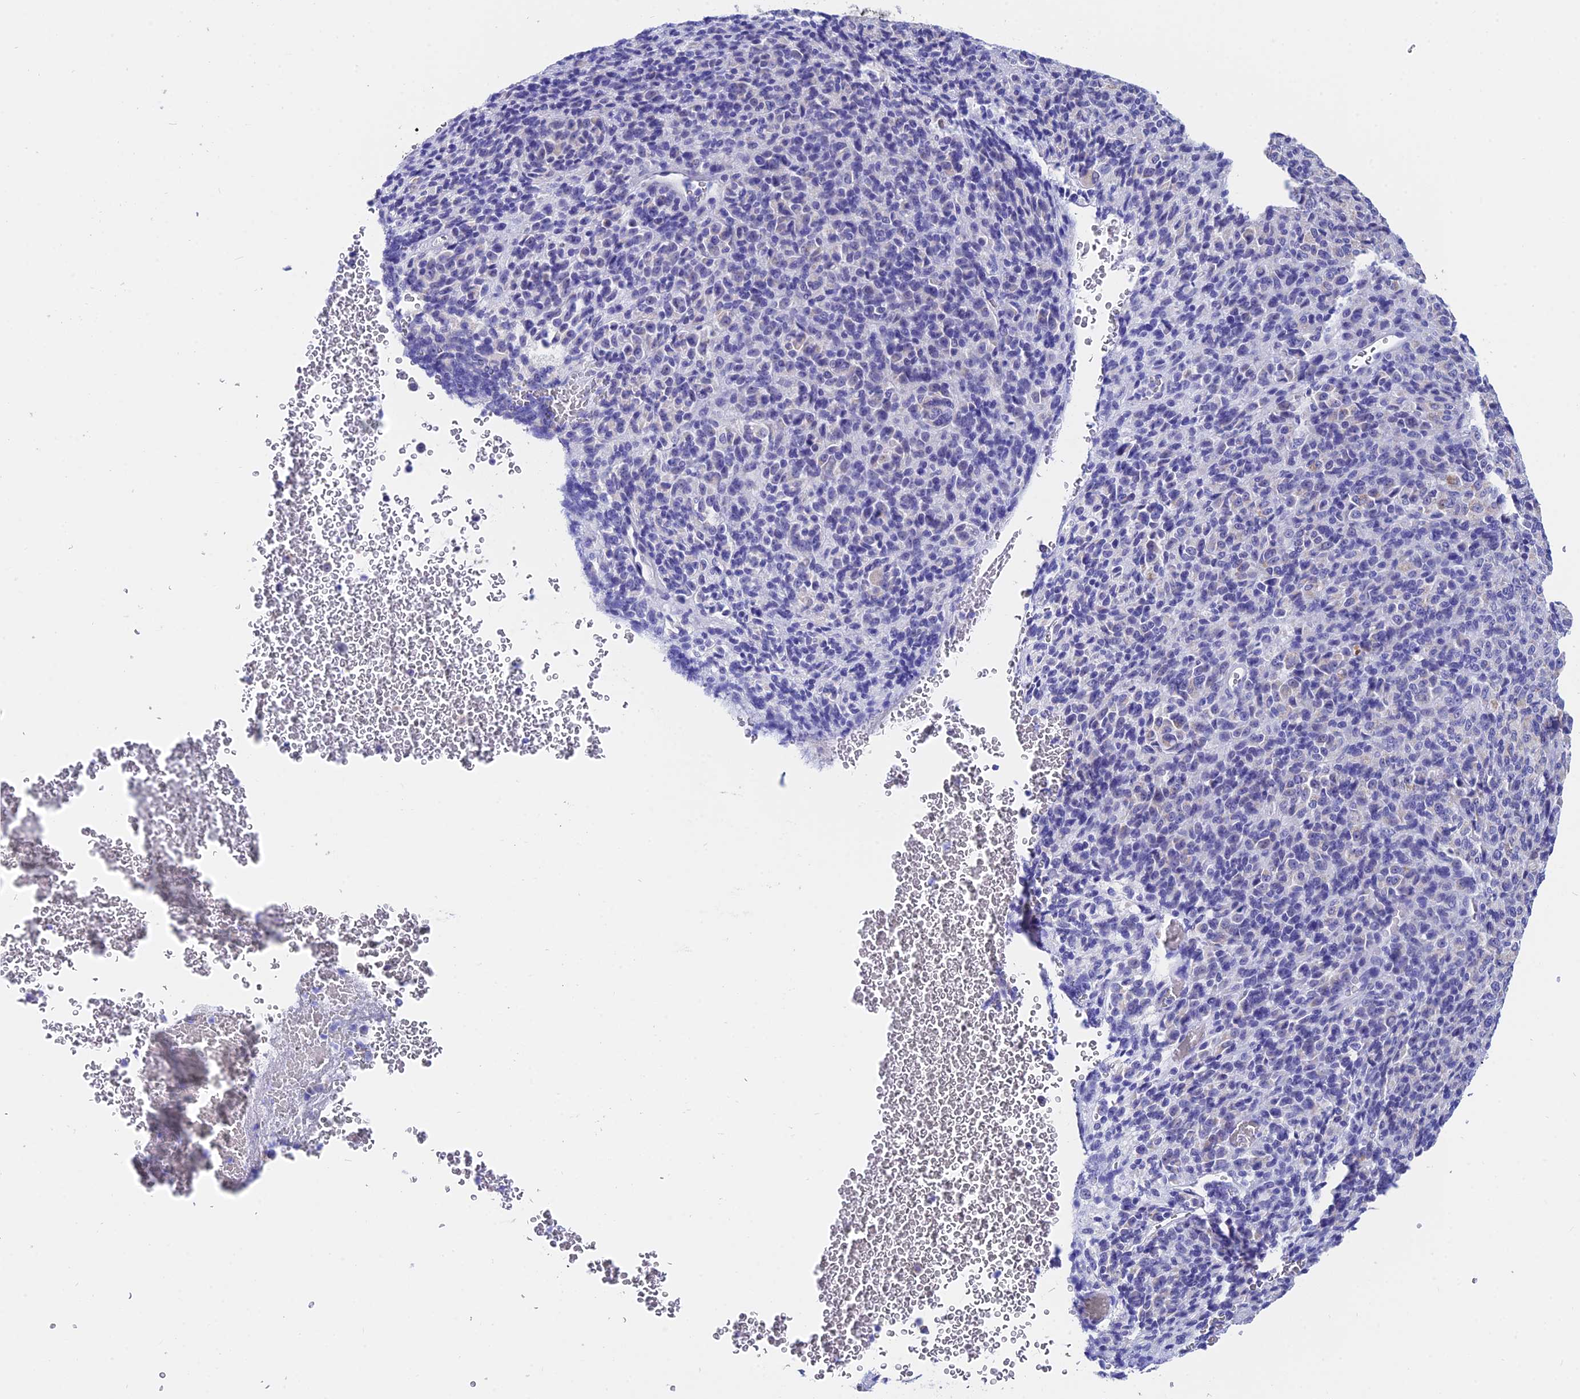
{"staining": {"intensity": "negative", "quantity": "none", "location": "none"}, "tissue": "melanoma", "cell_type": "Tumor cells", "image_type": "cancer", "snomed": [{"axis": "morphology", "description": "Malignant melanoma, Metastatic site"}, {"axis": "topography", "description": "Brain"}], "caption": "This is a image of IHC staining of malignant melanoma (metastatic site), which shows no staining in tumor cells.", "gene": "CEP41", "patient": {"sex": "female", "age": 56}}